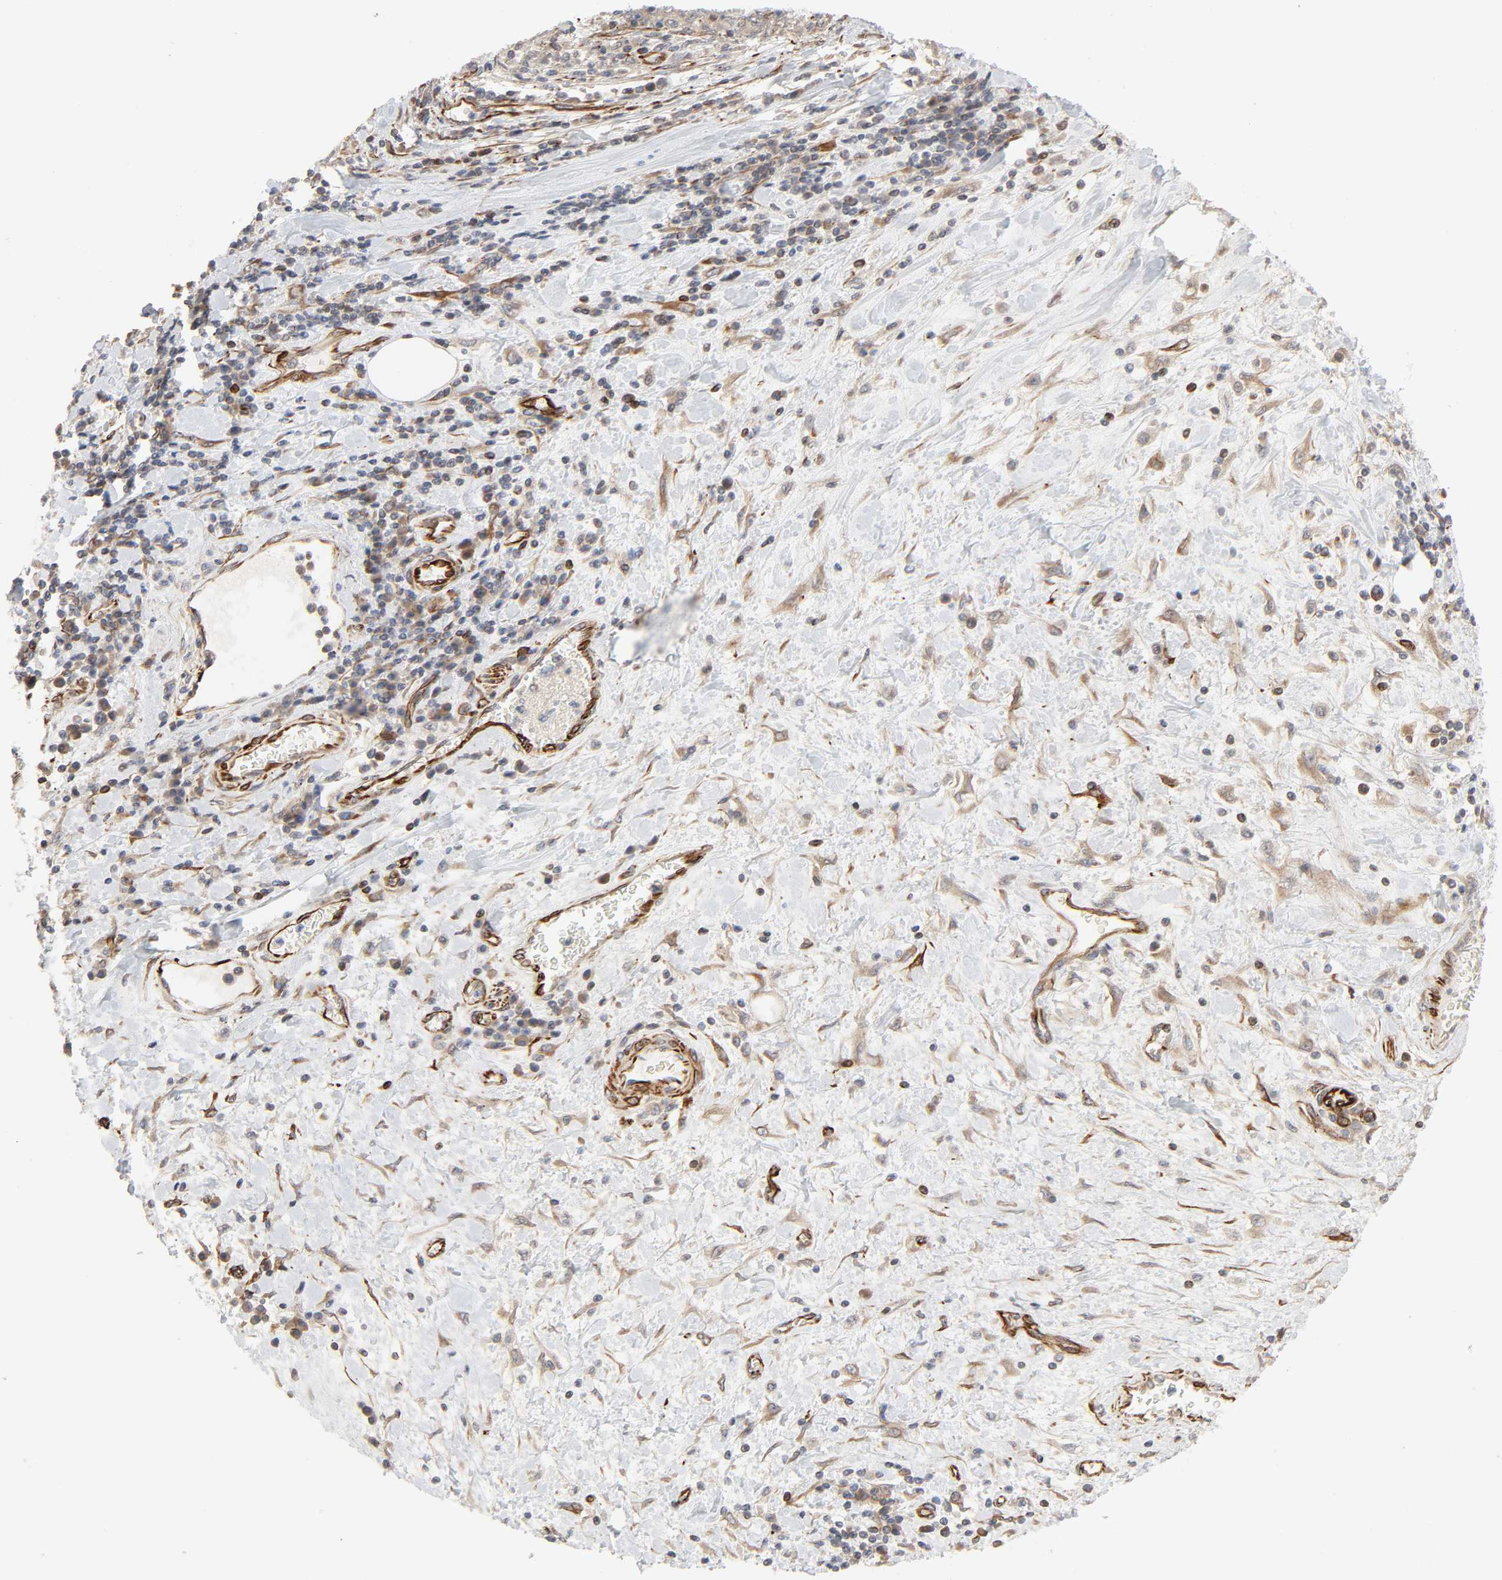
{"staining": {"intensity": "moderate", "quantity": ">75%", "location": "cytoplasmic/membranous"}, "tissue": "stomach cancer", "cell_type": "Tumor cells", "image_type": "cancer", "snomed": [{"axis": "morphology", "description": "Normal tissue, NOS"}, {"axis": "morphology", "description": "Adenocarcinoma, NOS"}, {"axis": "topography", "description": "Stomach, upper"}, {"axis": "topography", "description": "Stomach"}], "caption": "Immunohistochemical staining of human adenocarcinoma (stomach) demonstrates medium levels of moderate cytoplasmic/membranous protein positivity in approximately >75% of tumor cells.", "gene": "FAM118A", "patient": {"sex": "male", "age": 59}}